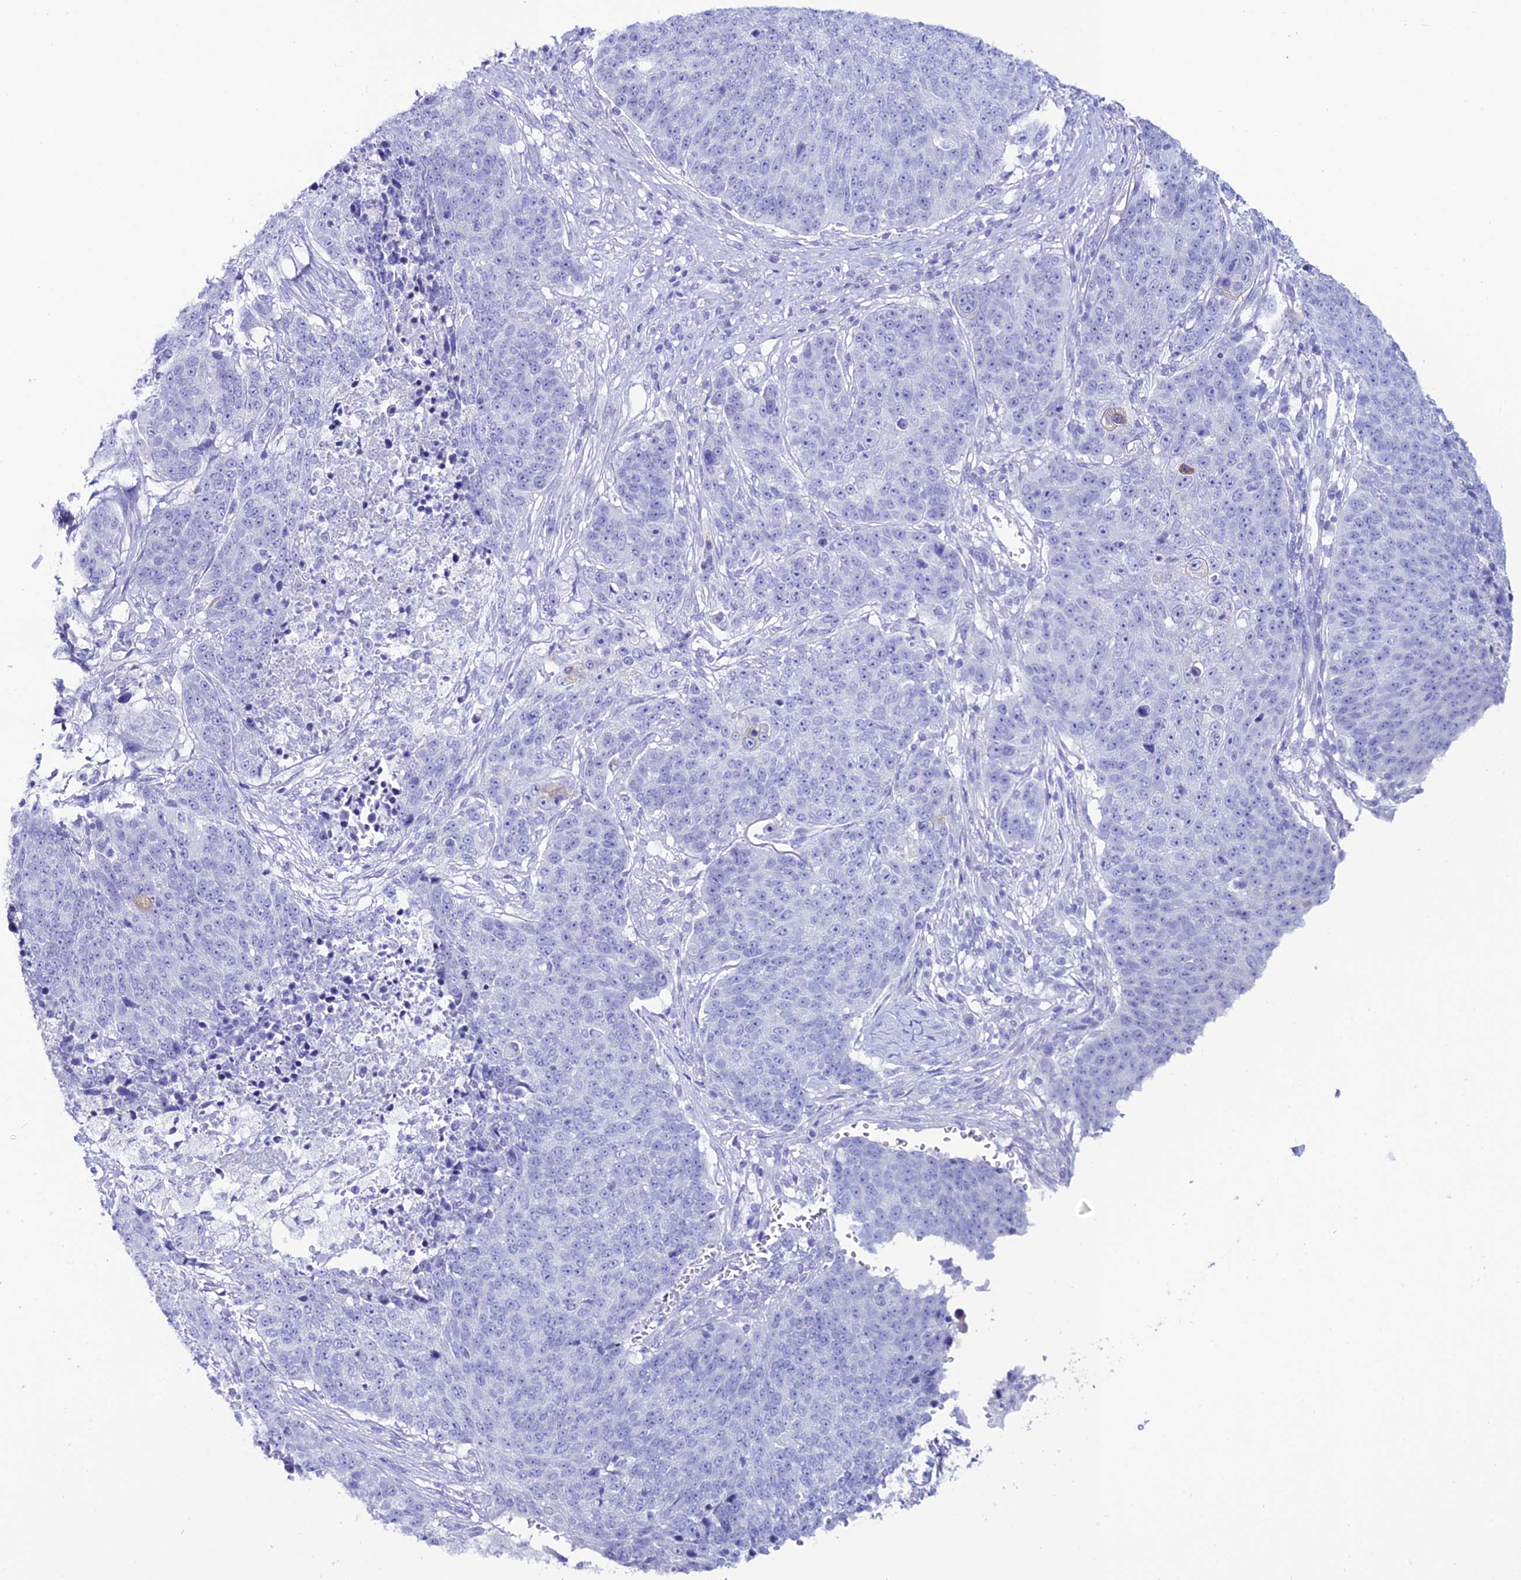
{"staining": {"intensity": "negative", "quantity": "none", "location": "none"}, "tissue": "lung cancer", "cell_type": "Tumor cells", "image_type": "cancer", "snomed": [{"axis": "morphology", "description": "Normal tissue, NOS"}, {"axis": "morphology", "description": "Squamous cell carcinoma, NOS"}, {"axis": "topography", "description": "Lymph node"}, {"axis": "topography", "description": "Lung"}], "caption": "Lung cancer was stained to show a protein in brown. There is no significant expression in tumor cells. (DAB (3,3'-diaminobenzidine) immunohistochemistry visualized using brightfield microscopy, high magnification).", "gene": "OR4D5", "patient": {"sex": "male", "age": 66}}